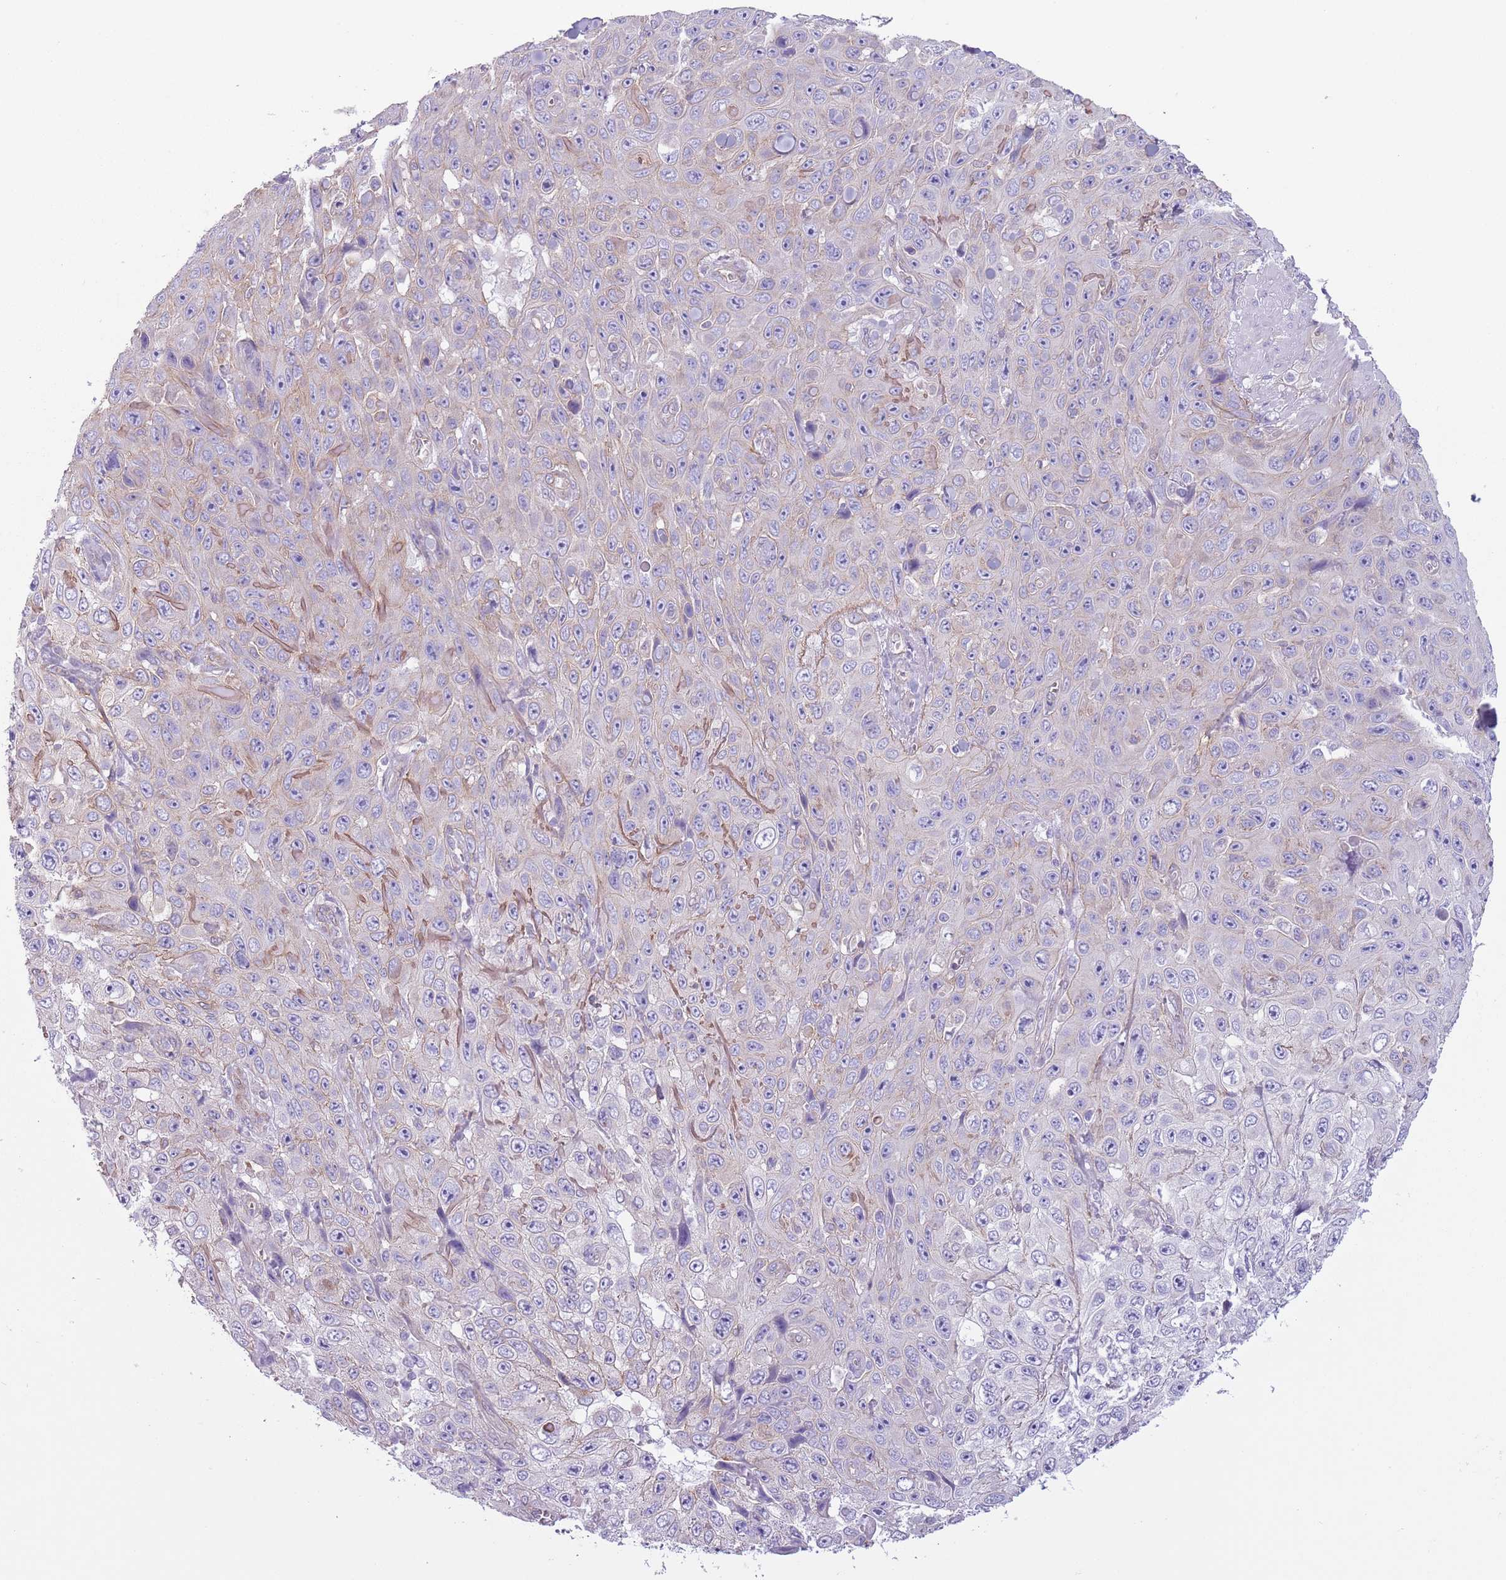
{"staining": {"intensity": "negative", "quantity": "none", "location": "none"}, "tissue": "skin cancer", "cell_type": "Tumor cells", "image_type": "cancer", "snomed": [{"axis": "morphology", "description": "Squamous cell carcinoma, NOS"}, {"axis": "topography", "description": "Skin"}], "caption": "The IHC image has no significant positivity in tumor cells of squamous cell carcinoma (skin) tissue.", "gene": "RBP3", "patient": {"sex": "male", "age": 82}}